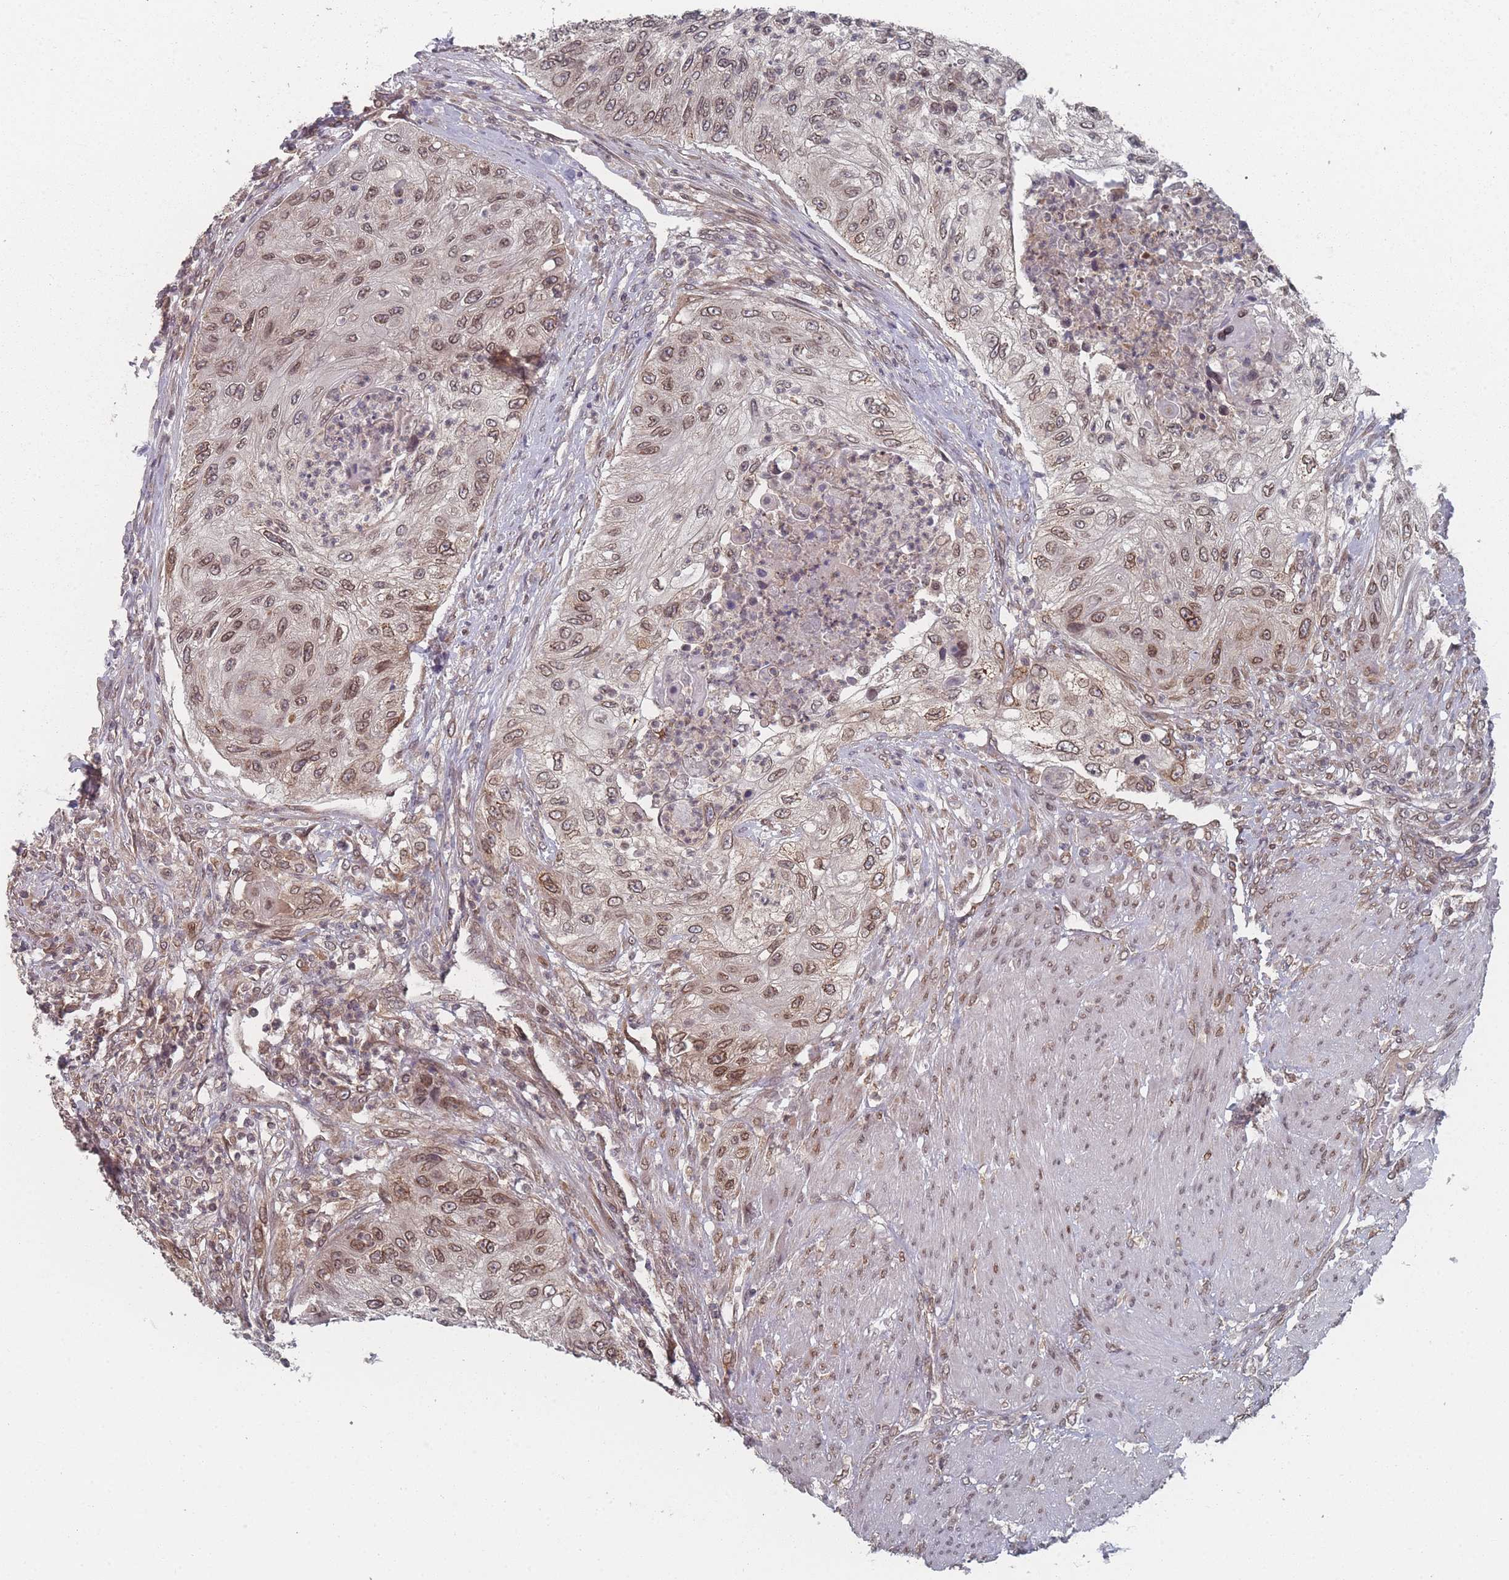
{"staining": {"intensity": "moderate", "quantity": ">75%", "location": "cytoplasmic/membranous,nuclear"}, "tissue": "urothelial cancer", "cell_type": "Tumor cells", "image_type": "cancer", "snomed": [{"axis": "morphology", "description": "Urothelial carcinoma, High grade"}, {"axis": "topography", "description": "Urinary bladder"}], "caption": "Immunohistochemistry of urothelial cancer displays medium levels of moderate cytoplasmic/membranous and nuclear staining in about >75% of tumor cells.", "gene": "TBC1D25", "patient": {"sex": "female", "age": 60}}